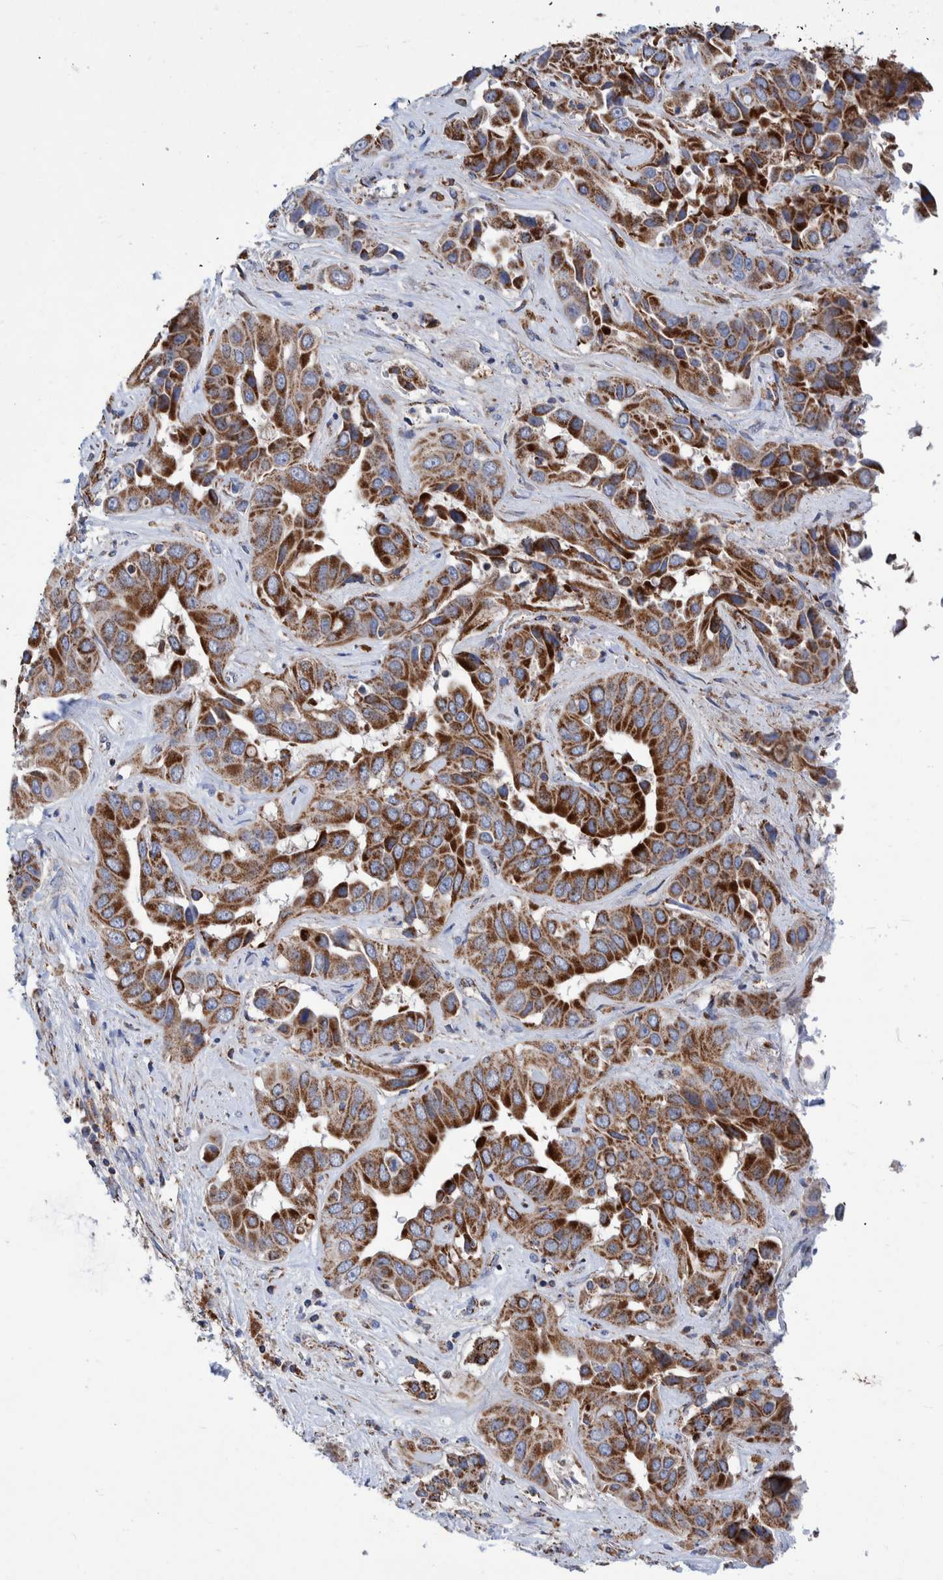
{"staining": {"intensity": "strong", "quantity": ">75%", "location": "cytoplasmic/membranous"}, "tissue": "liver cancer", "cell_type": "Tumor cells", "image_type": "cancer", "snomed": [{"axis": "morphology", "description": "Cholangiocarcinoma"}, {"axis": "topography", "description": "Liver"}], "caption": "Protein expression analysis of human liver cancer (cholangiocarcinoma) reveals strong cytoplasmic/membranous positivity in about >75% of tumor cells.", "gene": "DECR1", "patient": {"sex": "female", "age": 52}}